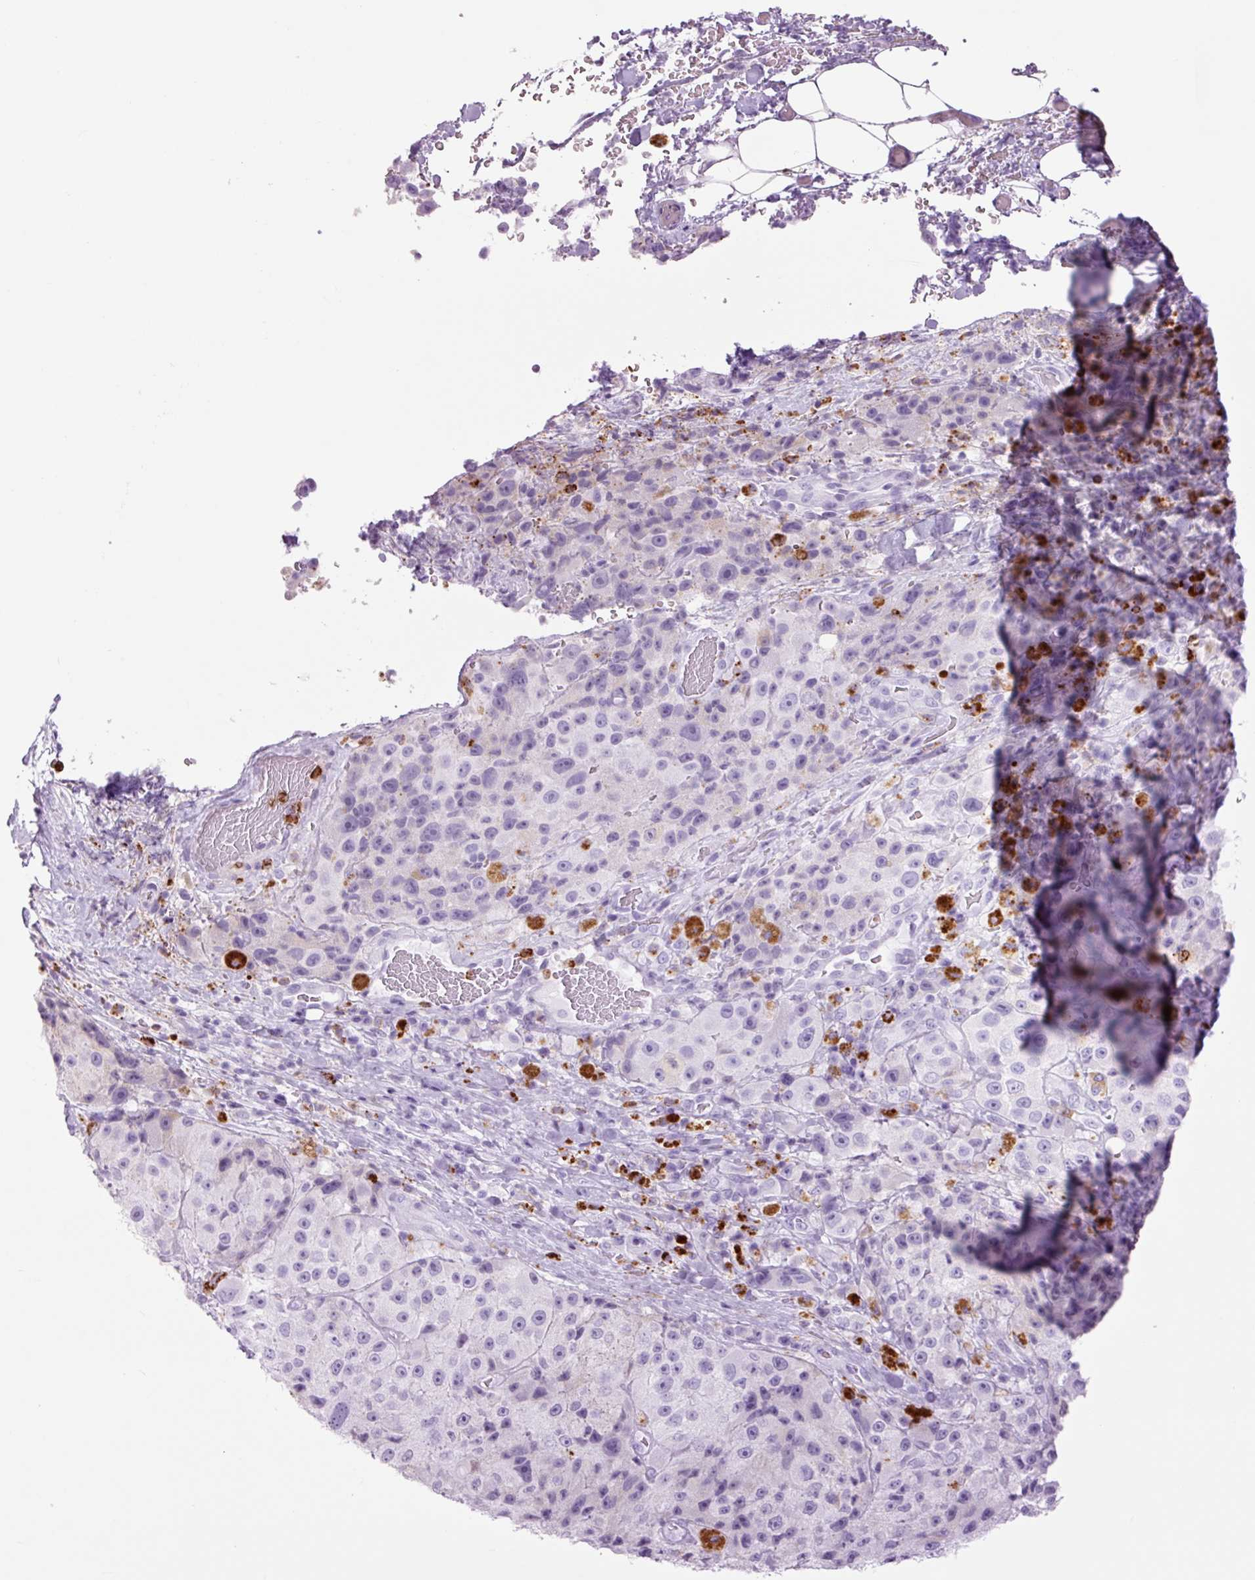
{"staining": {"intensity": "negative", "quantity": "none", "location": "none"}, "tissue": "melanoma", "cell_type": "Tumor cells", "image_type": "cancer", "snomed": [{"axis": "morphology", "description": "Malignant melanoma, Metastatic site"}, {"axis": "topography", "description": "Lymph node"}], "caption": "Malignant melanoma (metastatic site) was stained to show a protein in brown. There is no significant staining in tumor cells.", "gene": "LYZ", "patient": {"sex": "male", "age": 62}}